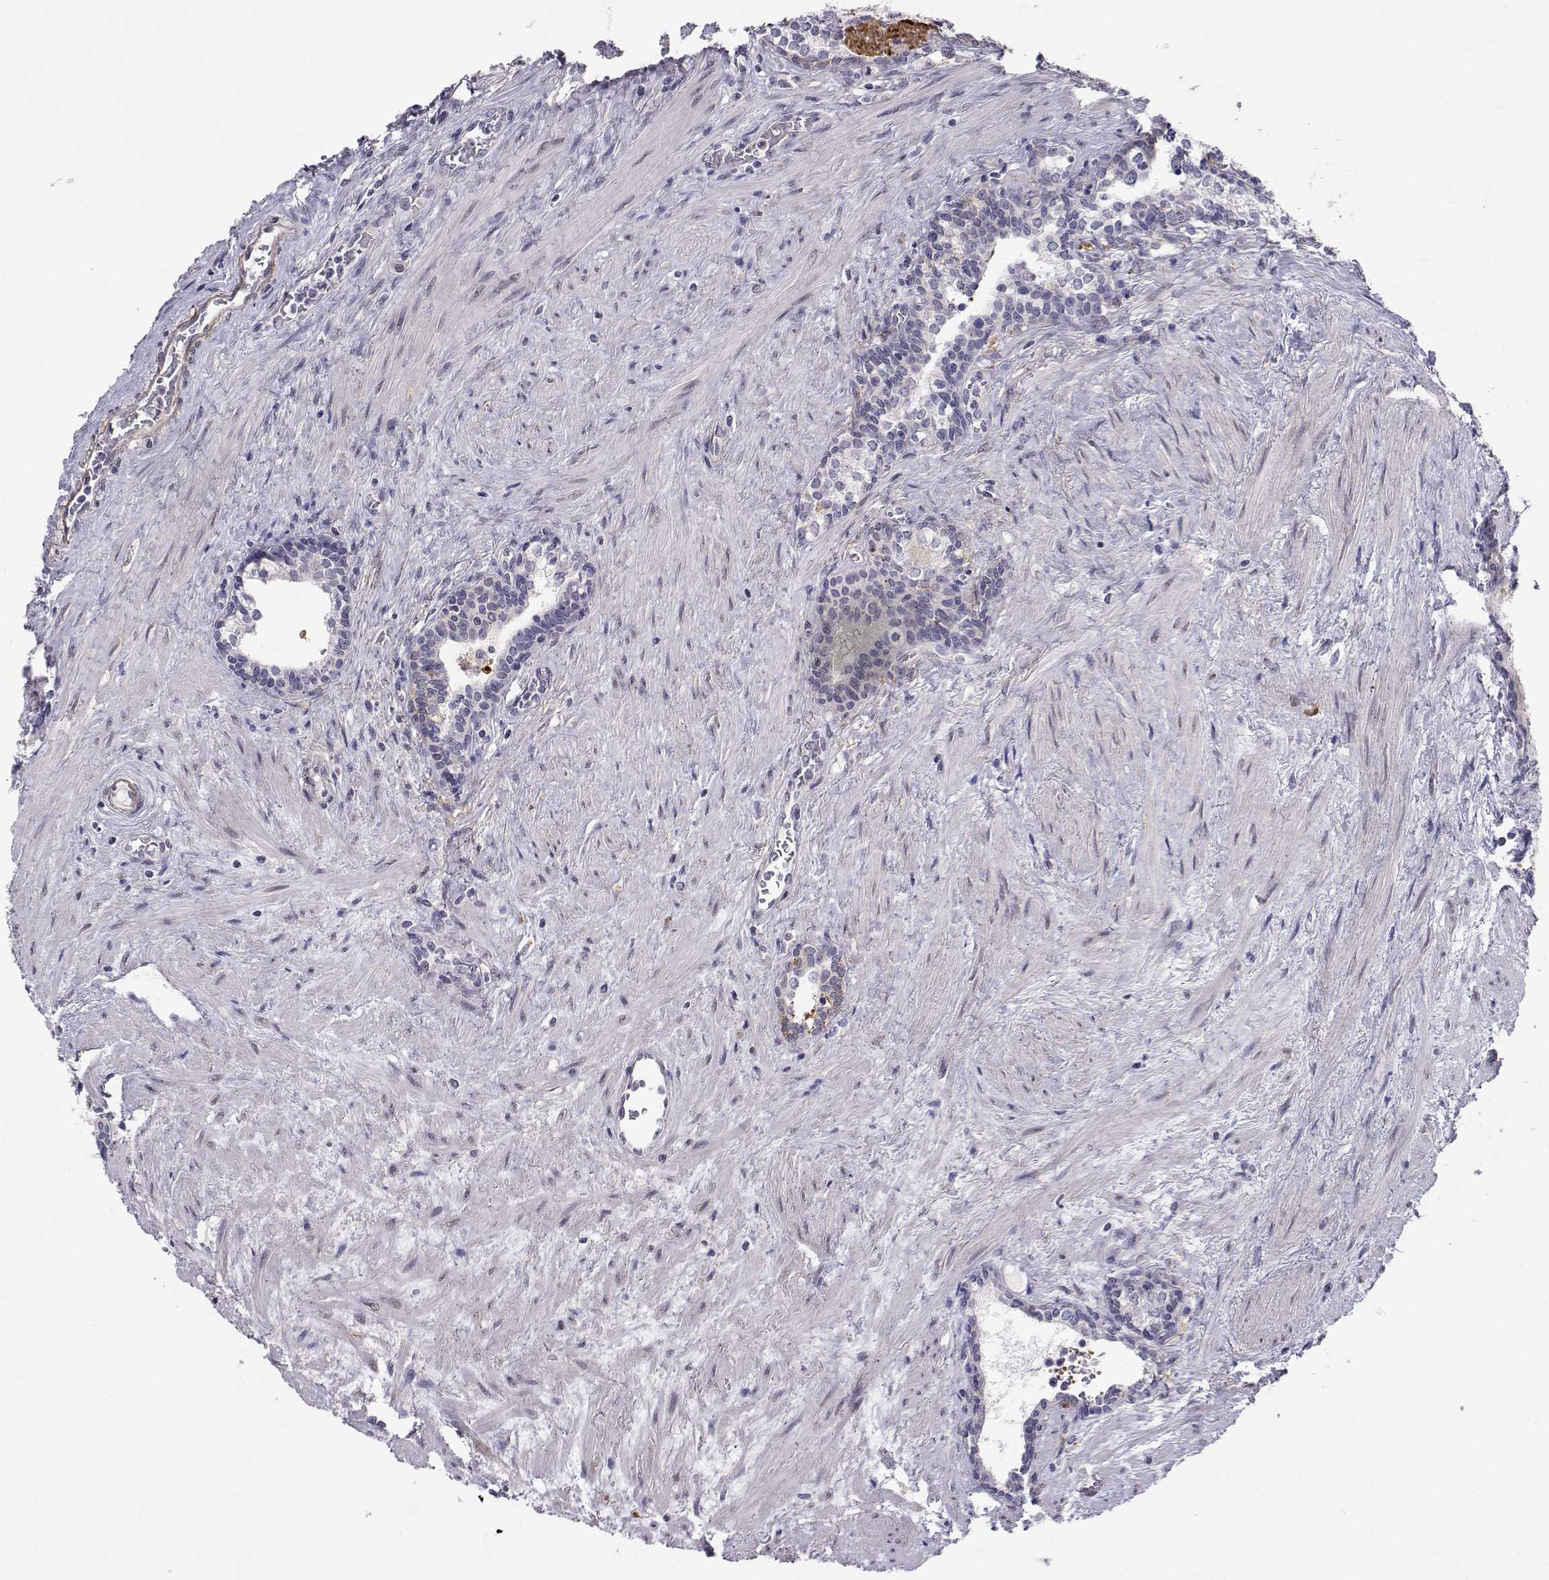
{"staining": {"intensity": "negative", "quantity": "none", "location": "none"}, "tissue": "prostate cancer", "cell_type": "Tumor cells", "image_type": "cancer", "snomed": [{"axis": "morphology", "description": "Adenocarcinoma, NOS"}, {"axis": "morphology", "description": "Adenocarcinoma, High grade"}, {"axis": "topography", "description": "Prostate"}], "caption": "This is a image of immunohistochemistry (IHC) staining of adenocarcinoma (prostate), which shows no staining in tumor cells.", "gene": "SLC6A3", "patient": {"sex": "male", "age": 61}}